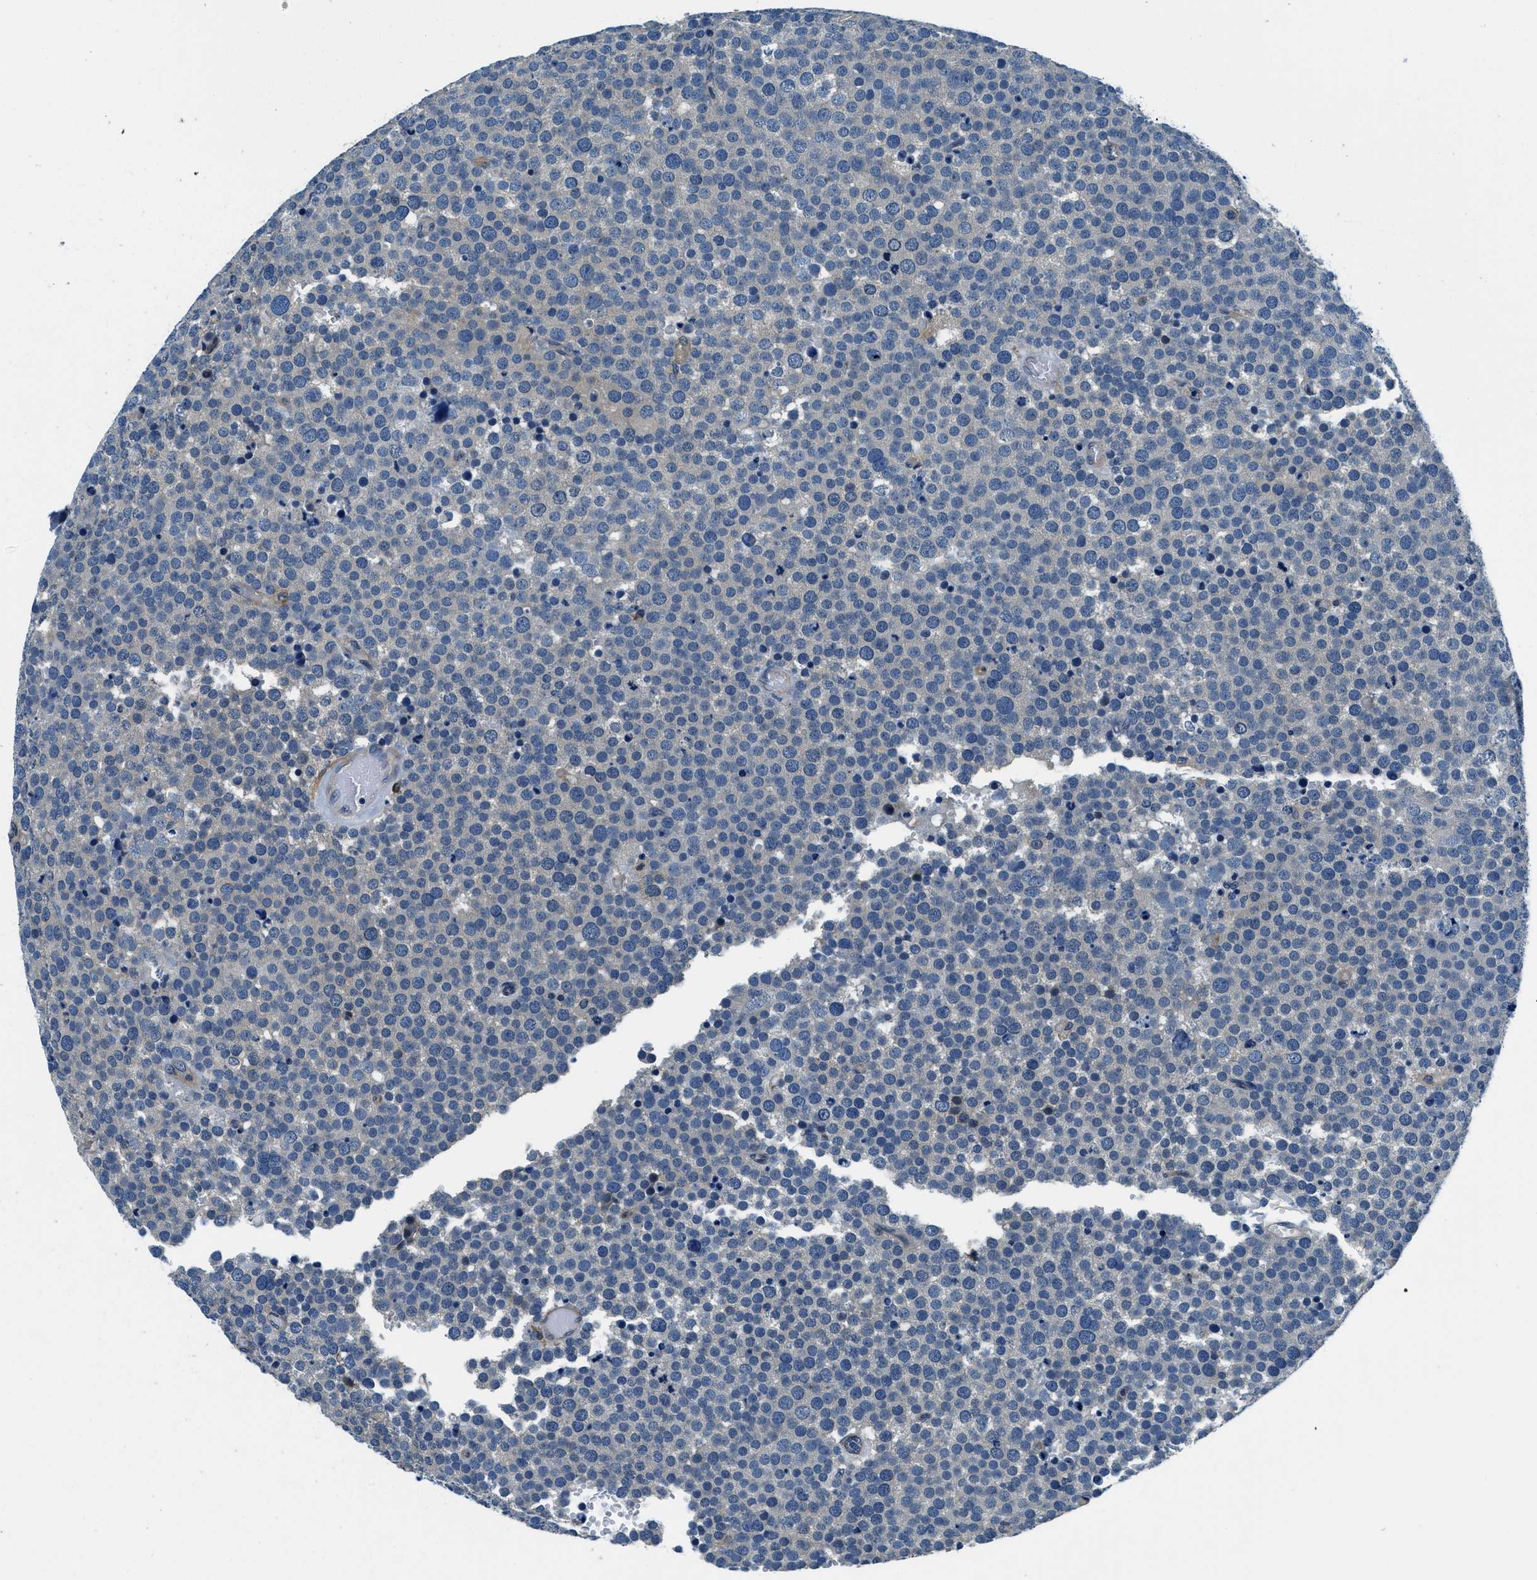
{"staining": {"intensity": "weak", "quantity": ">75%", "location": "cytoplasmic/membranous"}, "tissue": "testis cancer", "cell_type": "Tumor cells", "image_type": "cancer", "snomed": [{"axis": "morphology", "description": "Normal tissue, NOS"}, {"axis": "morphology", "description": "Seminoma, NOS"}, {"axis": "topography", "description": "Testis"}], "caption": "Human testis cancer stained with a protein marker reveals weak staining in tumor cells.", "gene": "TWF1", "patient": {"sex": "male", "age": 71}}